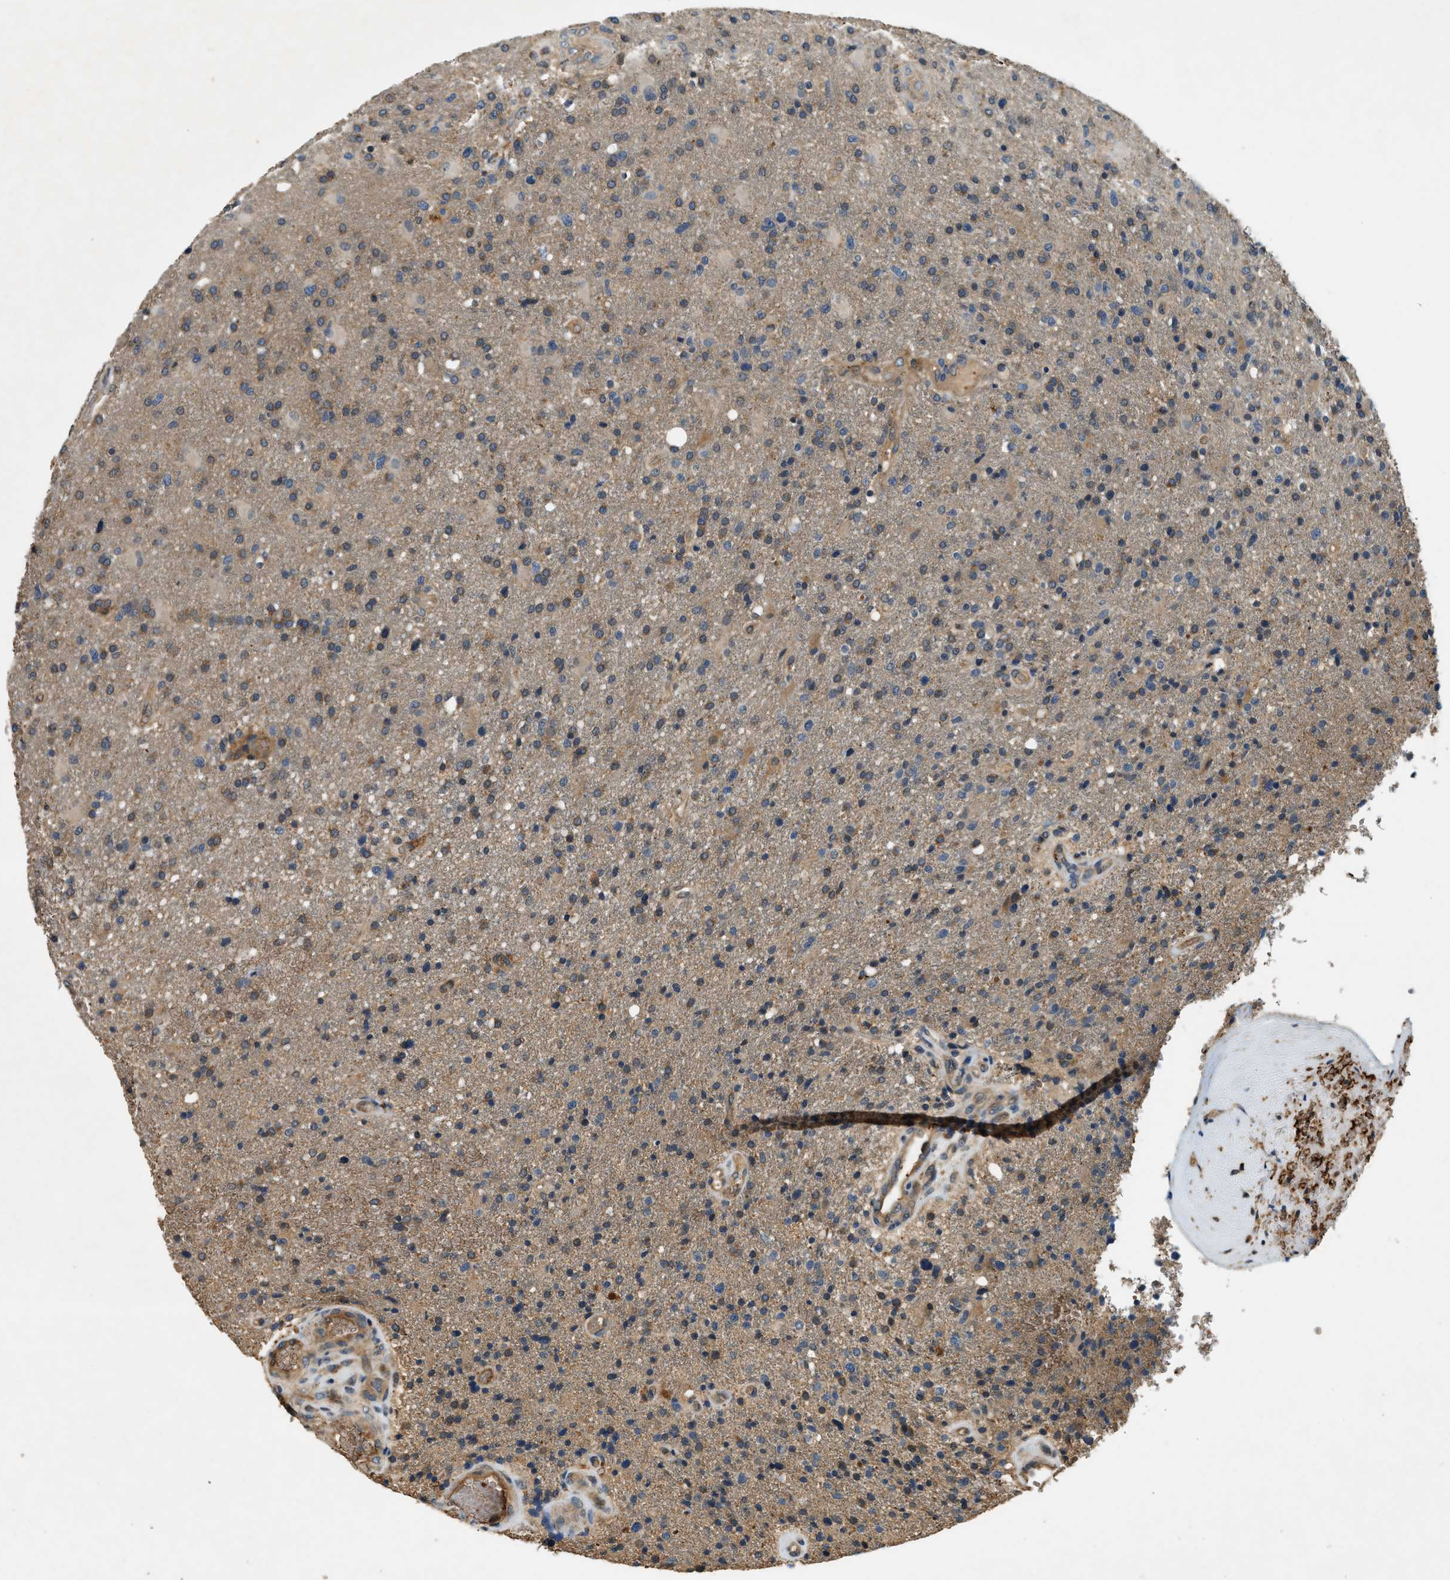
{"staining": {"intensity": "moderate", "quantity": "25%-75%", "location": "cytoplasmic/membranous"}, "tissue": "glioma", "cell_type": "Tumor cells", "image_type": "cancer", "snomed": [{"axis": "morphology", "description": "Glioma, malignant, High grade"}, {"axis": "topography", "description": "Brain"}], "caption": "The photomicrograph demonstrates a brown stain indicating the presence of a protein in the cytoplasmic/membranous of tumor cells in glioma.", "gene": "CFLAR", "patient": {"sex": "male", "age": 72}}